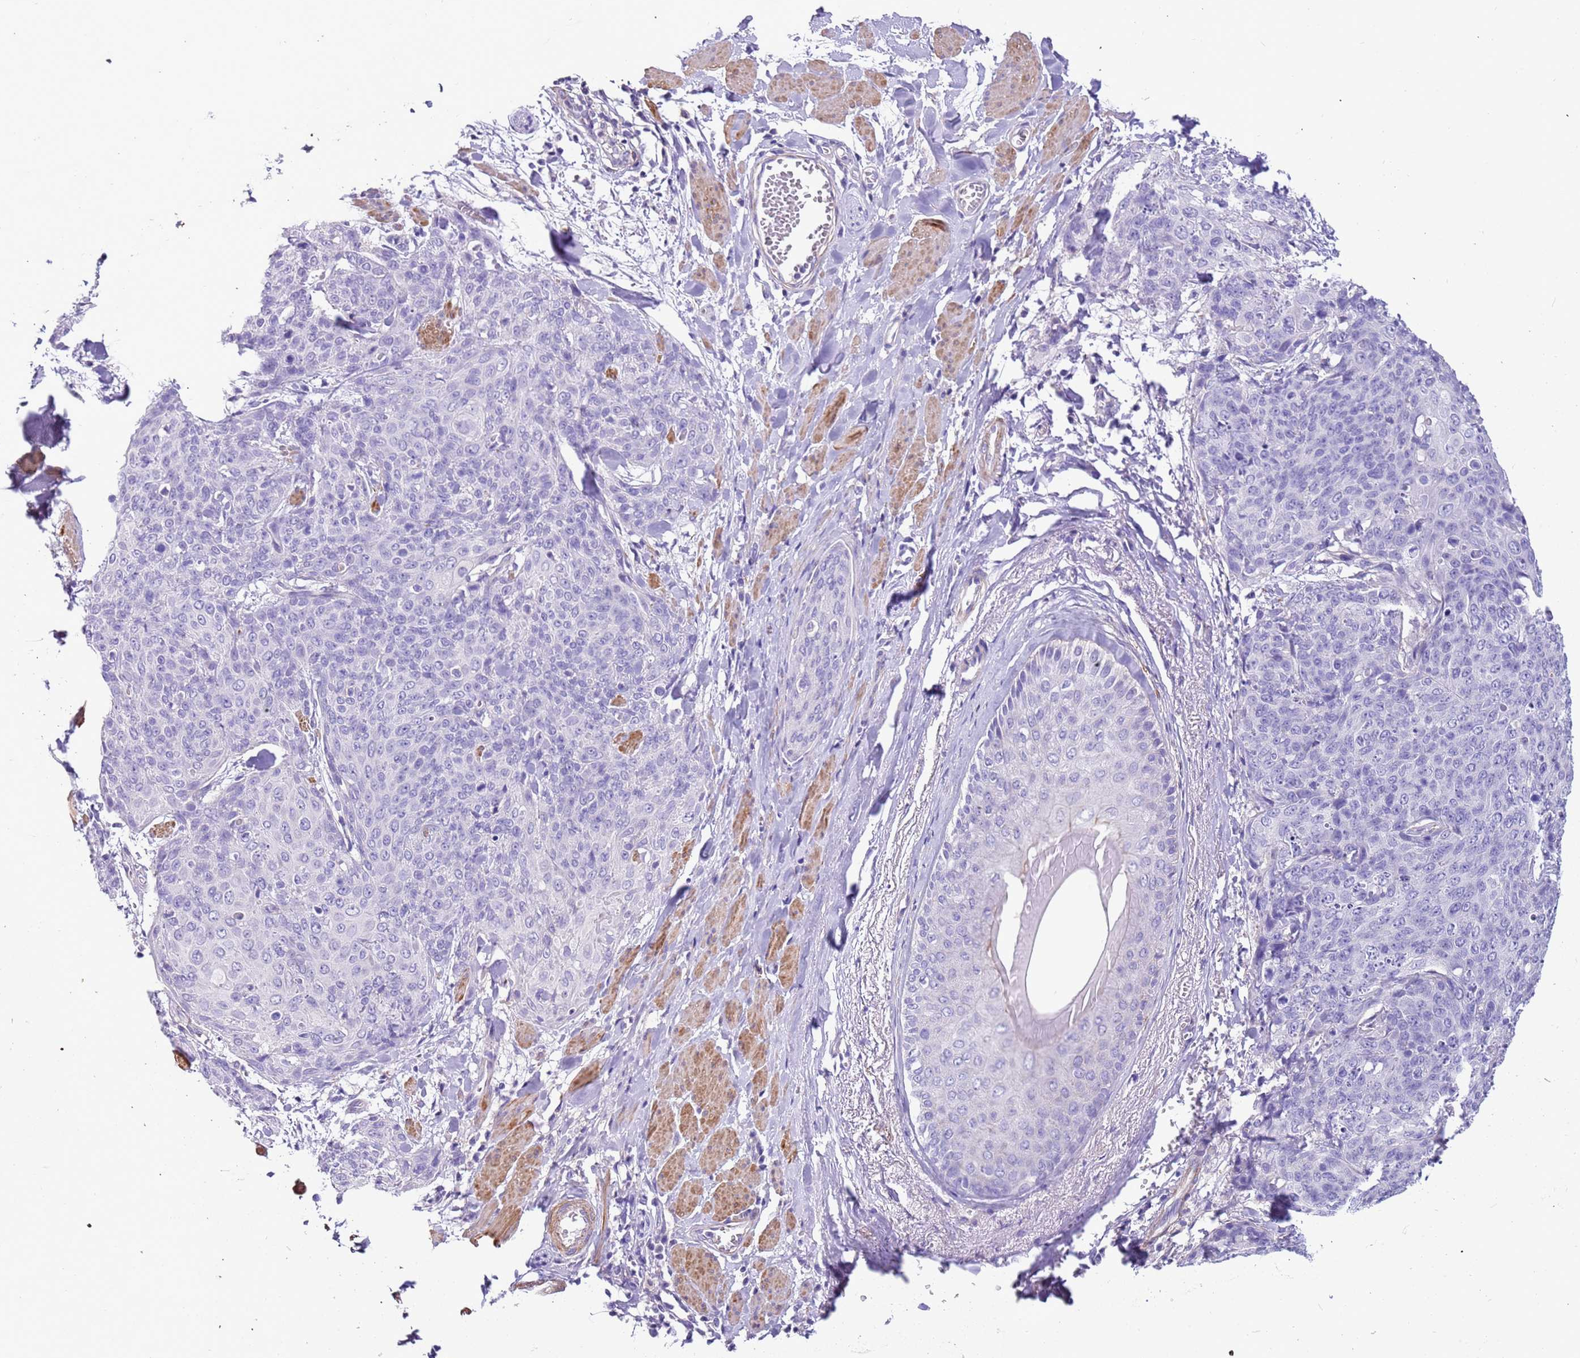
{"staining": {"intensity": "negative", "quantity": "none", "location": "none"}, "tissue": "skin cancer", "cell_type": "Tumor cells", "image_type": "cancer", "snomed": [{"axis": "morphology", "description": "Squamous cell carcinoma, NOS"}, {"axis": "topography", "description": "Skin"}, {"axis": "topography", "description": "Vulva"}], "caption": "Immunohistochemical staining of skin cancer (squamous cell carcinoma) demonstrates no significant expression in tumor cells.", "gene": "PCGF2", "patient": {"sex": "female", "age": 85}}